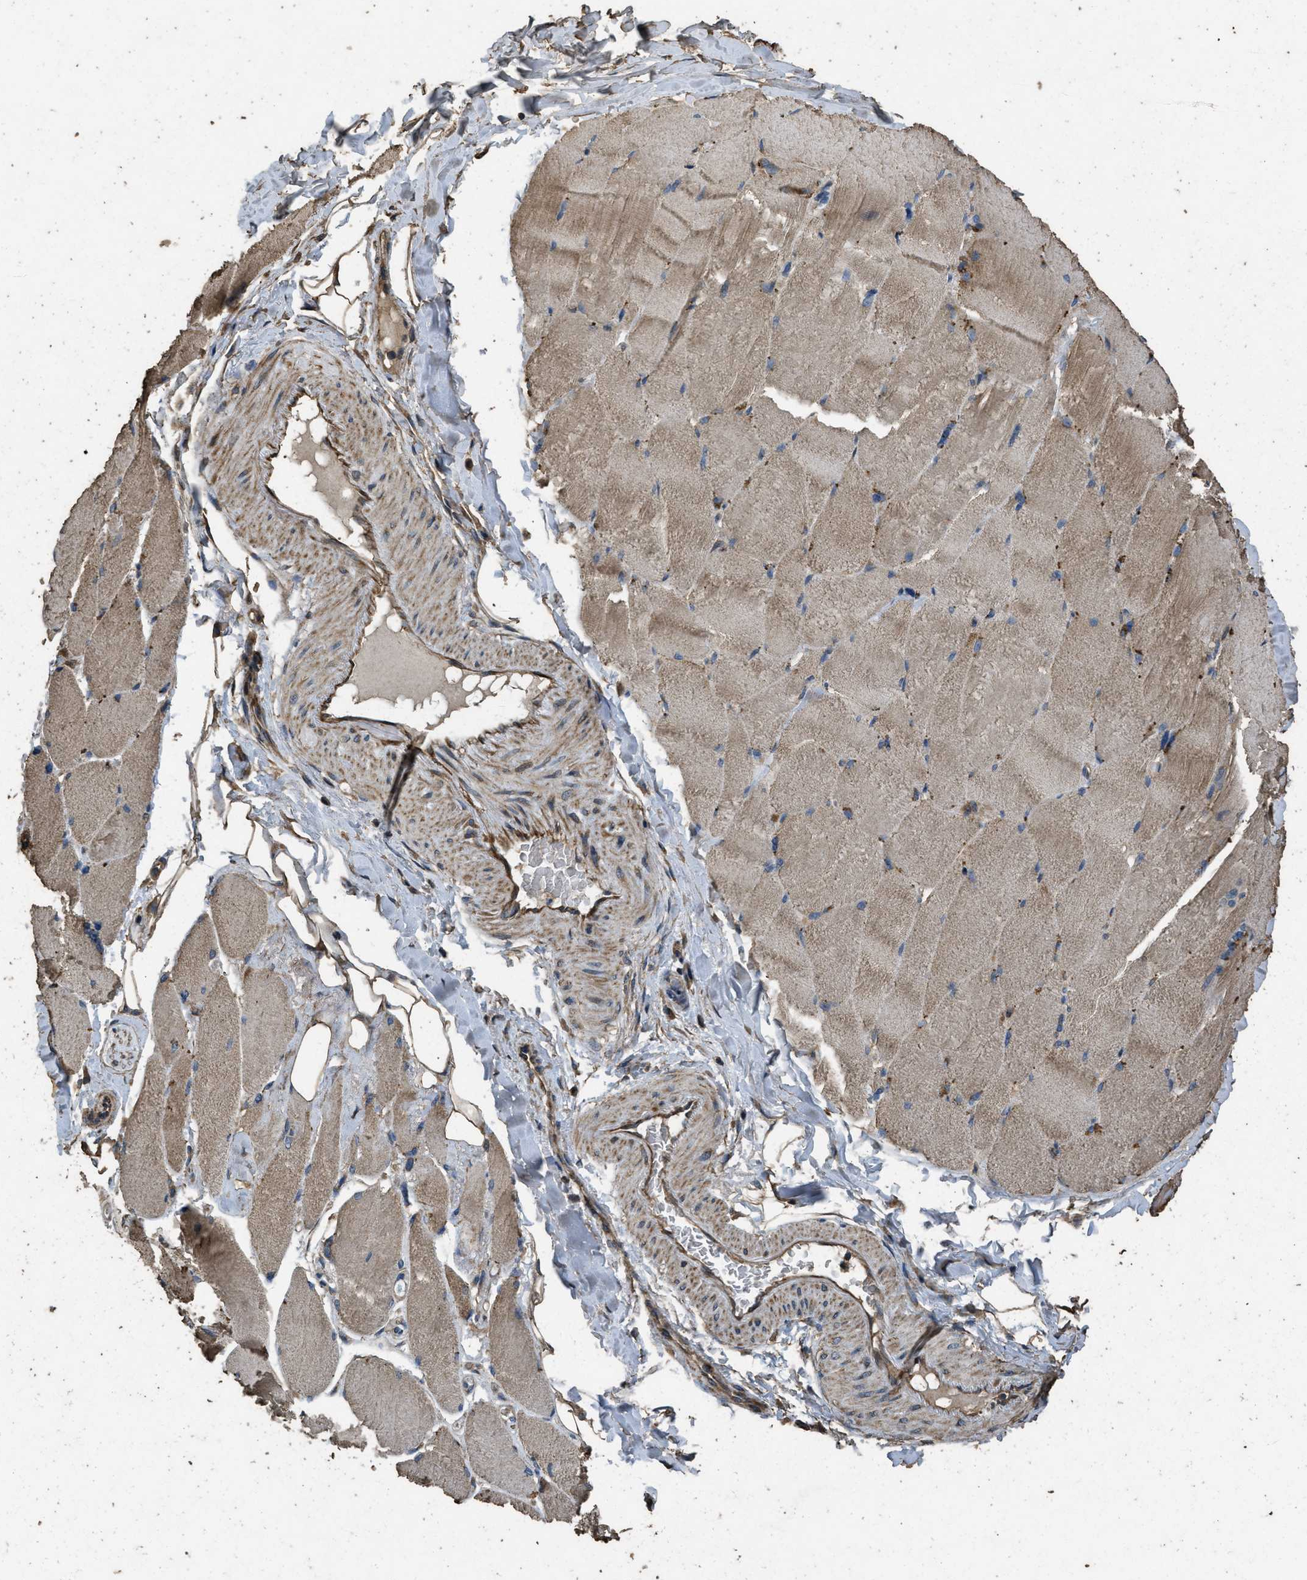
{"staining": {"intensity": "moderate", "quantity": ">75%", "location": "cytoplasmic/membranous"}, "tissue": "skeletal muscle", "cell_type": "Myocytes", "image_type": "normal", "snomed": [{"axis": "morphology", "description": "Normal tissue, NOS"}, {"axis": "topography", "description": "Skin"}, {"axis": "topography", "description": "Skeletal muscle"}], "caption": "Immunohistochemical staining of benign skeletal muscle exhibits >75% levels of moderate cytoplasmic/membranous protein staining in about >75% of myocytes. The staining was performed using DAB, with brown indicating positive protein expression. Nuclei are stained blue with hematoxylin.", "gene": "CYRIA", "patient": {"sex": "male", "age": 83}}